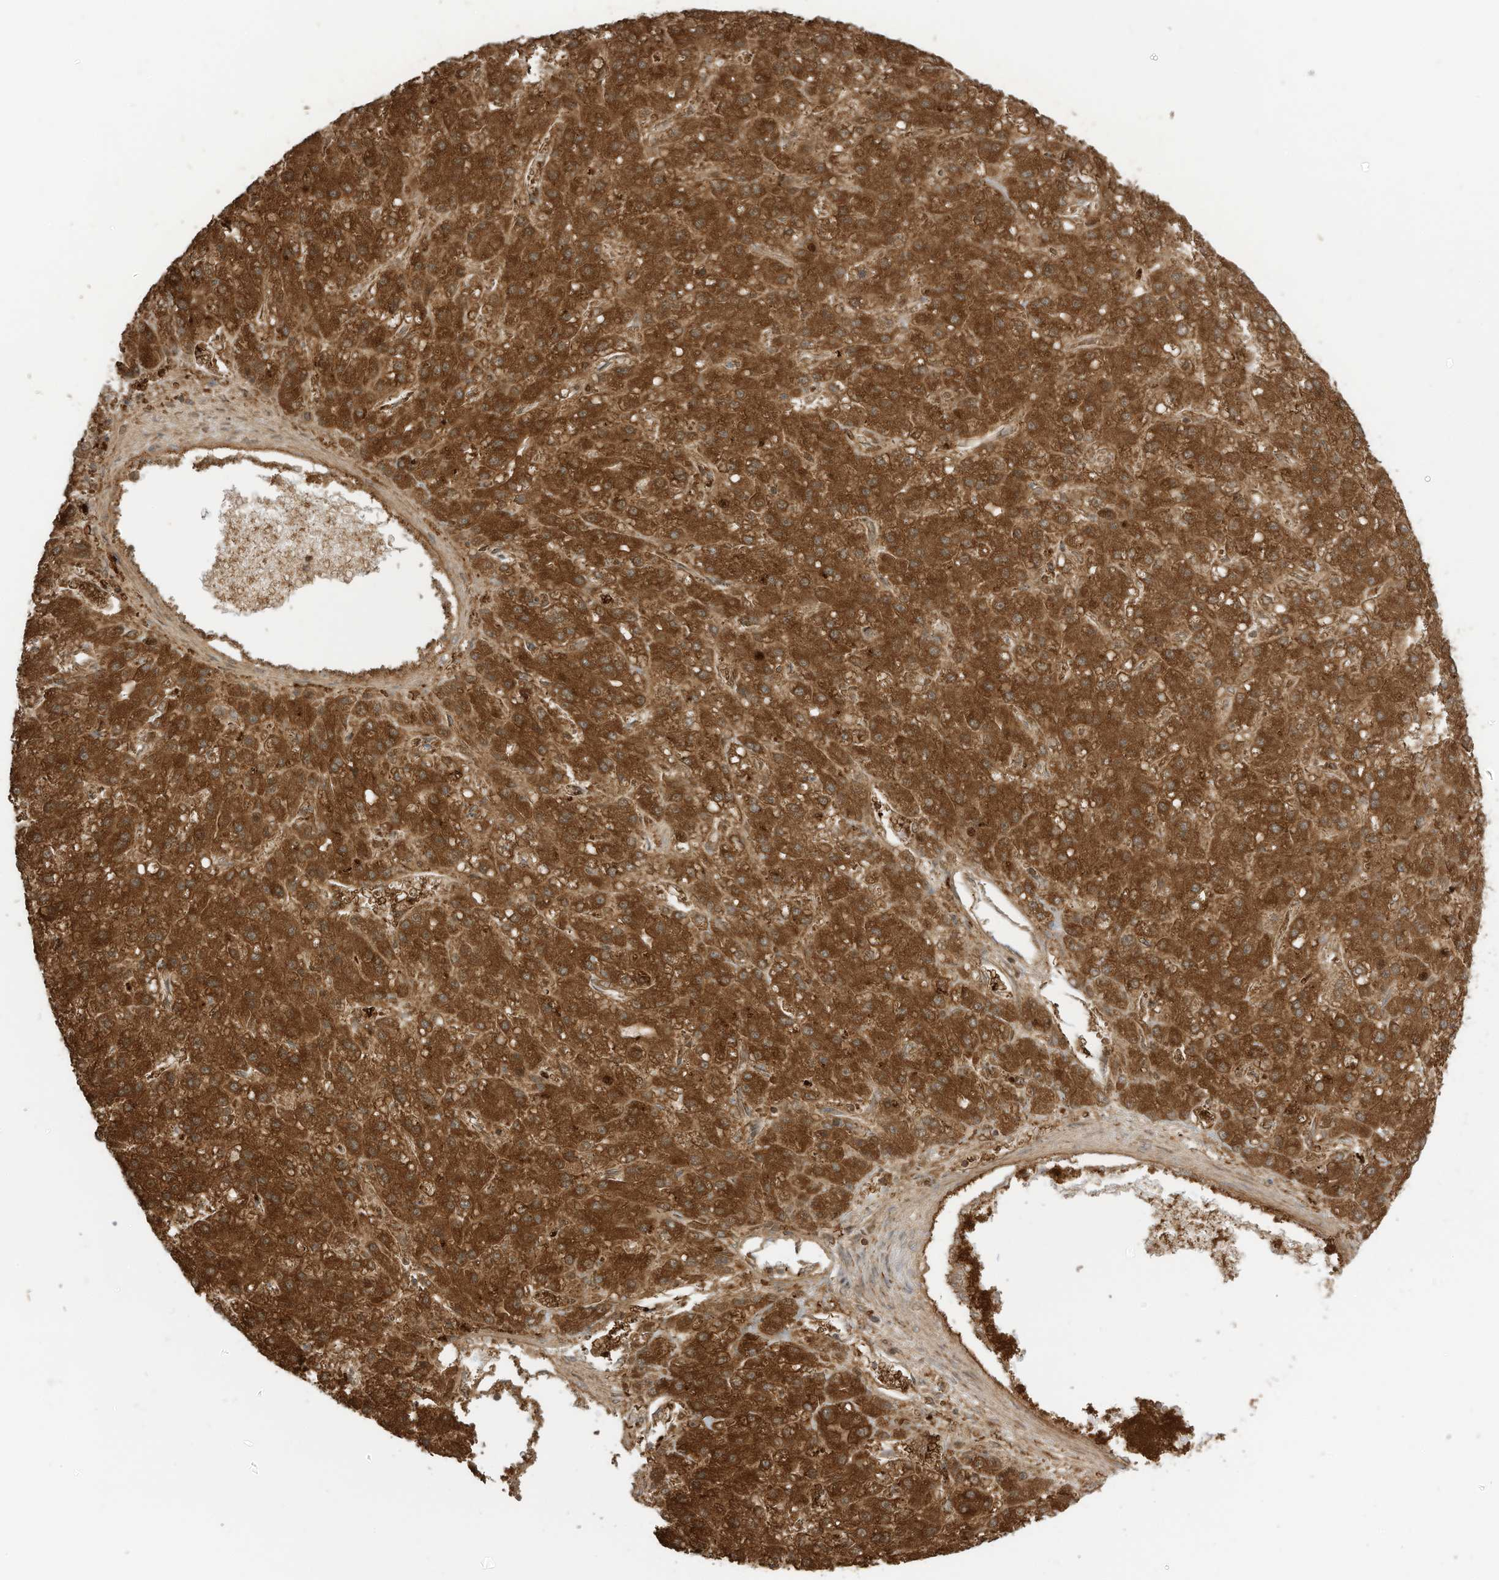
{"staining": {"intensity": "strong", "quantity": ">75%", "location": "cytoplasmic/membranous"}, "tissue": "liver cancer", "cell_type": "Tumor cells", "image_type": "cancer", "snomed": [{"axis": "morphology", "description": "Carcinoma, Hepatocellular, NOS"}, {"axis": "topography", "description": "Liver"}], "caption": "The histopathology image displays staining of liver cancer, revealing strong cytoplasmic/membranous protein staining (brown color) within tumor cells.", "gene": "SLC25A12", "patient": {"sex": "male", "age": 67}}